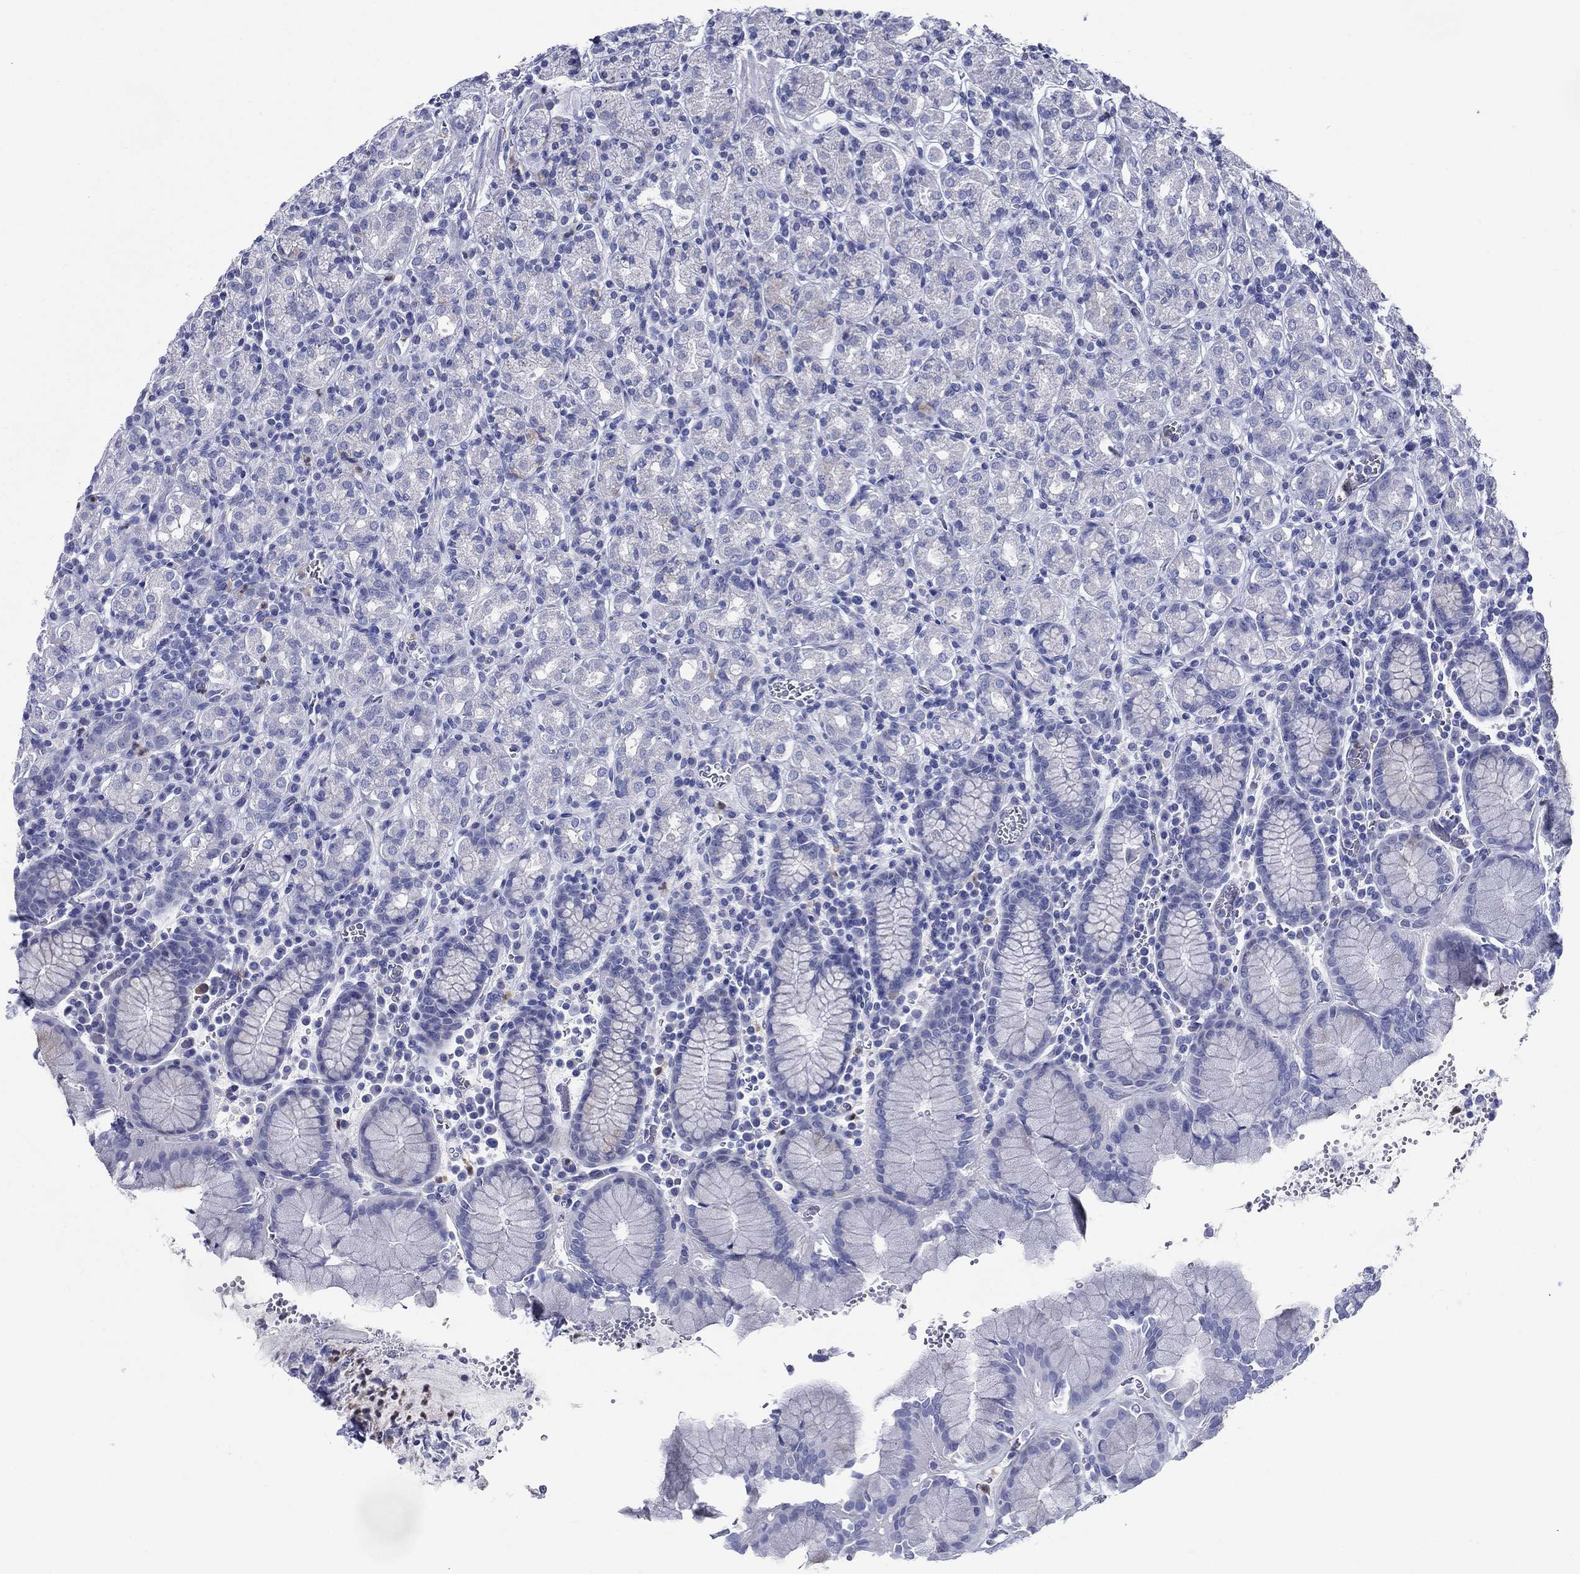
{"staining": {"intensity": "negative", "quantity": "none", "location": "none"}, "tissue": "stomach", "cell_type": "Glandular cells", "image_type": "normal", "snomed": [{"axis": "morphology", "description": "Normal tissue, NOS"}, {"axis": "topography", "description": "Stomach, upper"}, {"axis": "topography", "description": "Stomach"}], "caption": "The IHC histopathology image has no significant expression in glandular cells of stomach. Nuclei are stained in blue.", "gene": "DEFB121", "patient": {"sex": "male", "age": 62}}